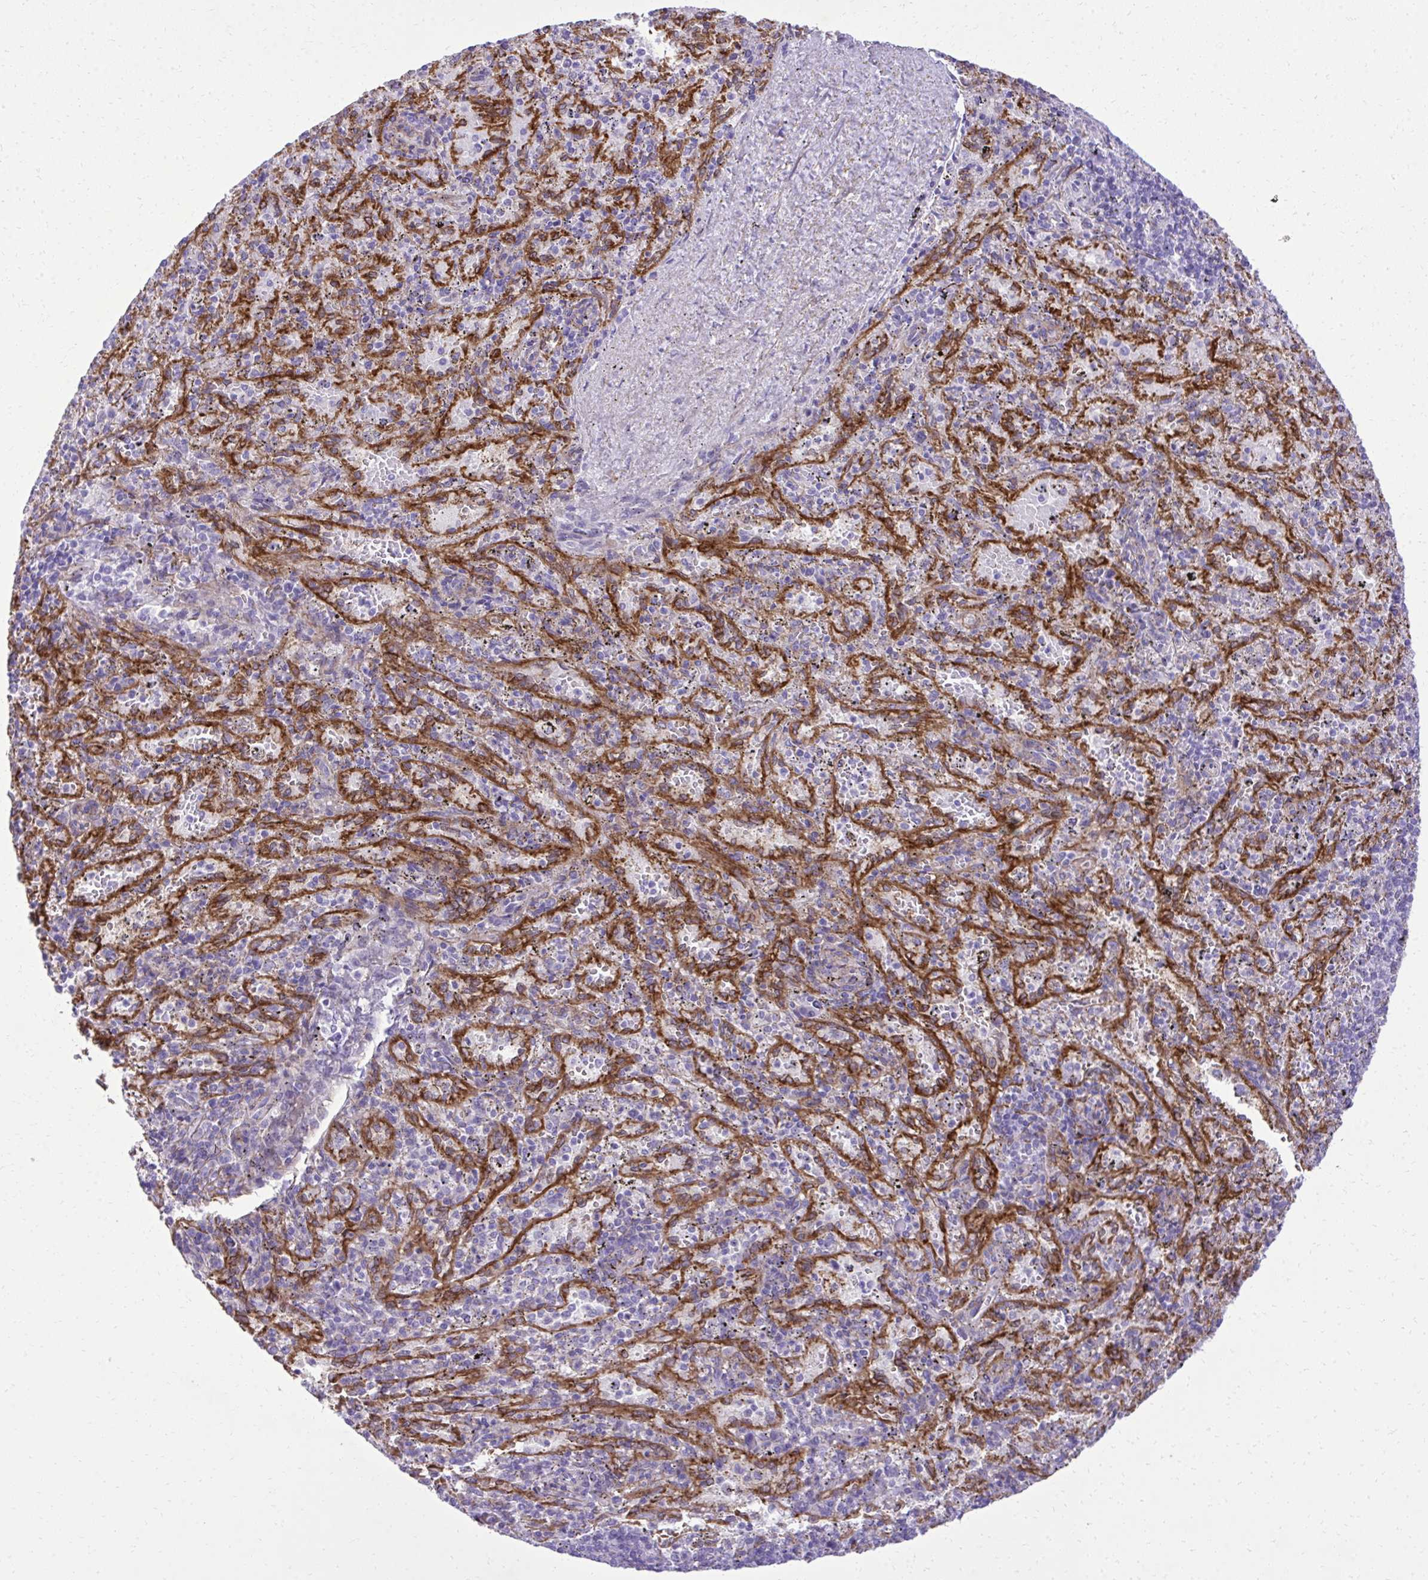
{"staining": {"intensity": "negative", "quantity": "none", "location": "none"}, "tissue": "spleen", "cell_type": "Cells in red pulp", "image_type": "normal", "snomed": [{"axis": "morphology", "description": "Normal tissue, NOS"}, {"axis": "topography", "description": "Spleen"}], "caption": "IHC of normal human spleen demonstrates no staining in cells in red pulp. (Brightfield microscopy of DAB (3,3'-diaminobenzidine) IHC at high magnification).", "gene": "PITPNM3", "patient": {"sex": "male", "age": 57}}